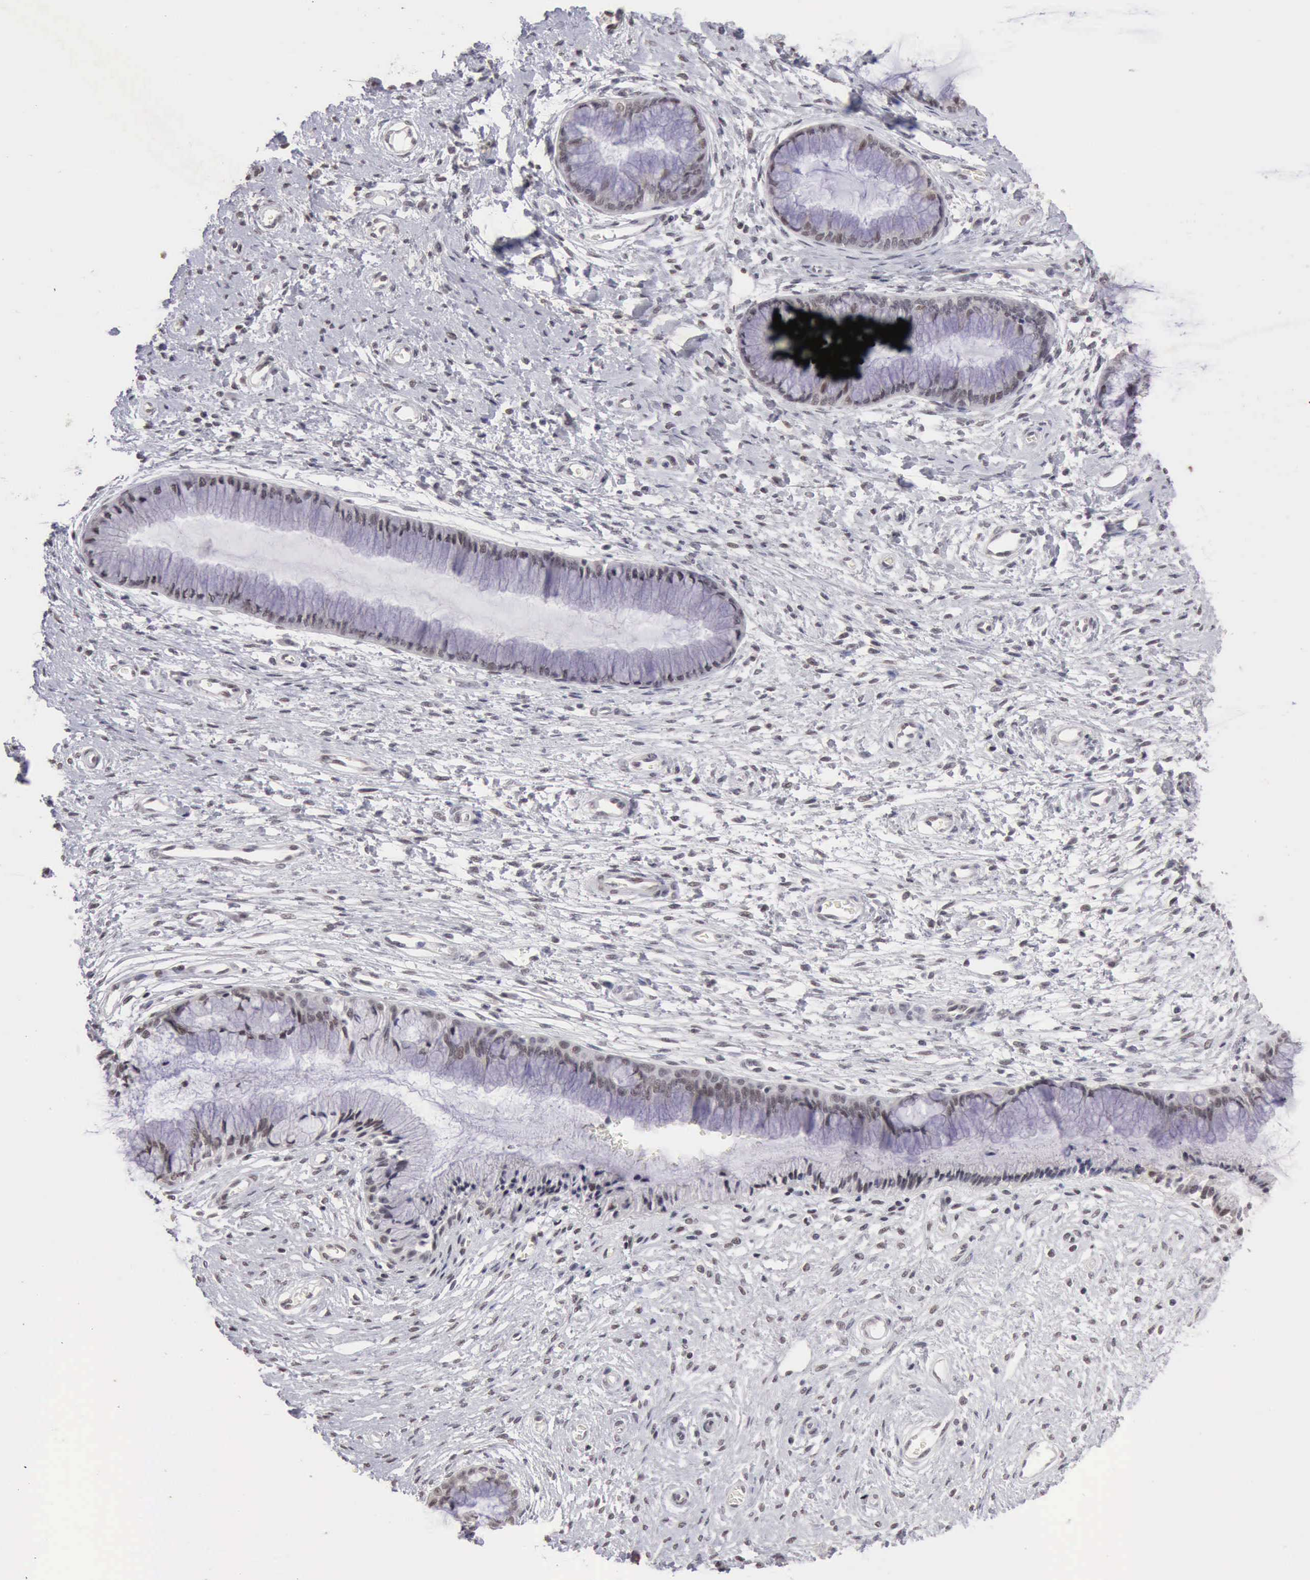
{"staining": {"intensity": "weak", "quantity": "25%-75%", "location": "nuclear"}, "tissue": "cervix", "cell_type": "Glandular cells", "image_type": "normal", "snomed": [{"axis": "morphology", "description": "Normal tissue, NOS"}, {"axis": "topography", "description": "Cervix"}], "caption": "Weak nuclear protein staining is seen in about 25%-75% of glandular cells in cervix.", "gene": "TAF1", "patient": {"sex": "female", "age": 27}}